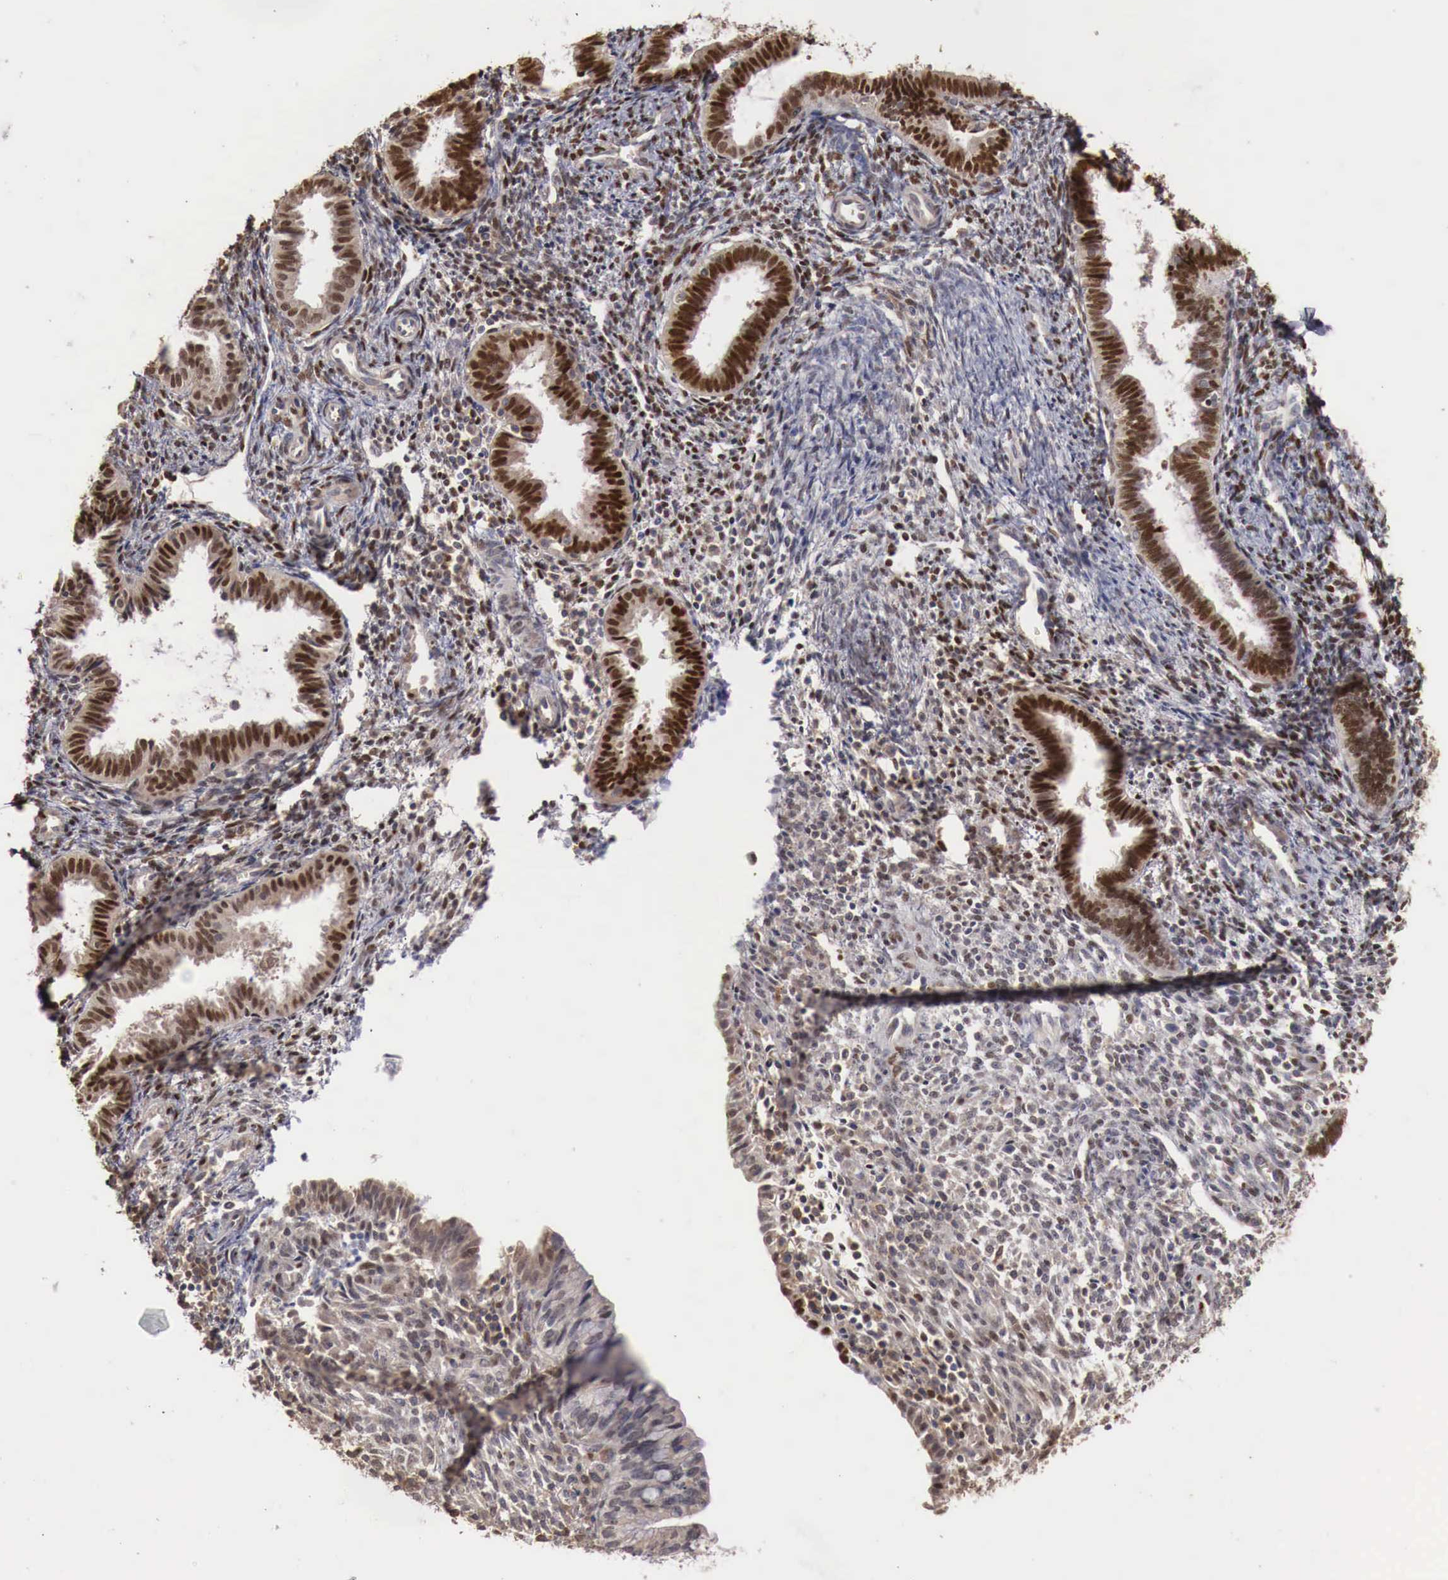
{"staining": {"intensity": "moderate", "quantity": "<25%", "location": "nuclear"}, "tissue": "endometrium", "cell_type": "Cells in endometrial stroma", "image_type": "normal", "snomed": [{"axis": "morphology", "description": "Normal tissue, NOS"}, {"axis": "topography", "description": "Endometrium"}], "caption": "Immunohistochemical staining of benign endometrium reveals low levels of moderate nuclear staining in about <25% of cells in endometrial stroma.", "gene": "KHDRBS2", "patient": {"sex": "female", "age": 36}}